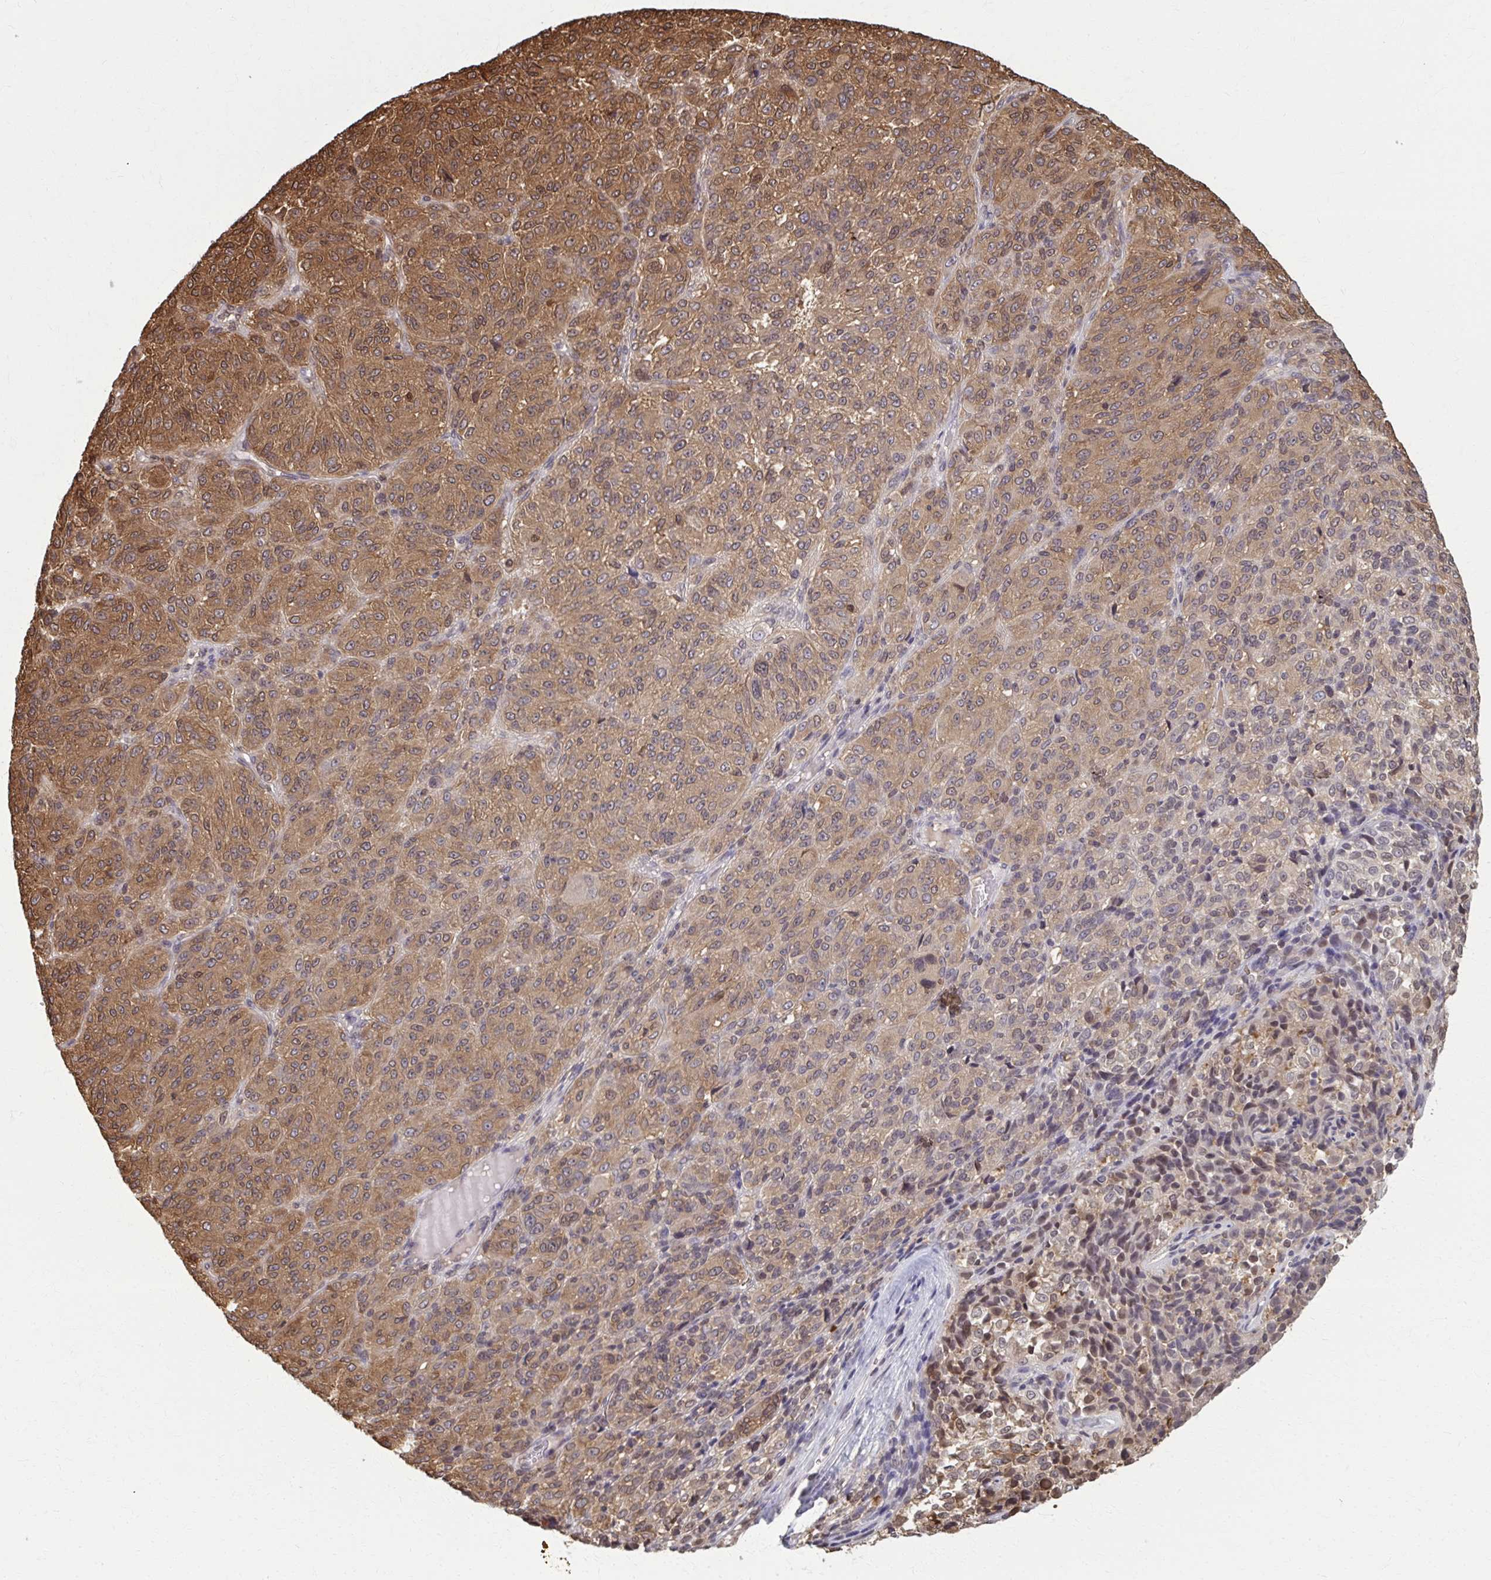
{"staining": {"intensity": "moderate", "quantity": ">75%", "location": "cytoplasmic/membranous"}, "tissue": "melanoma", "cell_type": "Tumor cells", "image_type": "cancer", "snomed": [{"axis": "morphology", "description": "Malignant melanoma, Metastatic site"}, {"axis": "topography", "description": "Brain"}], "caption": "Immunohistochemical staining of melanoma exhibits medium levels of moderate cytoplasmic/membranous positivity in about >75% of tumor cells. Ihc stains the protein in brown and the nuclei are stained blue.", "gene": "MDH1", "patient": {"sex": "female", "age": 56}}